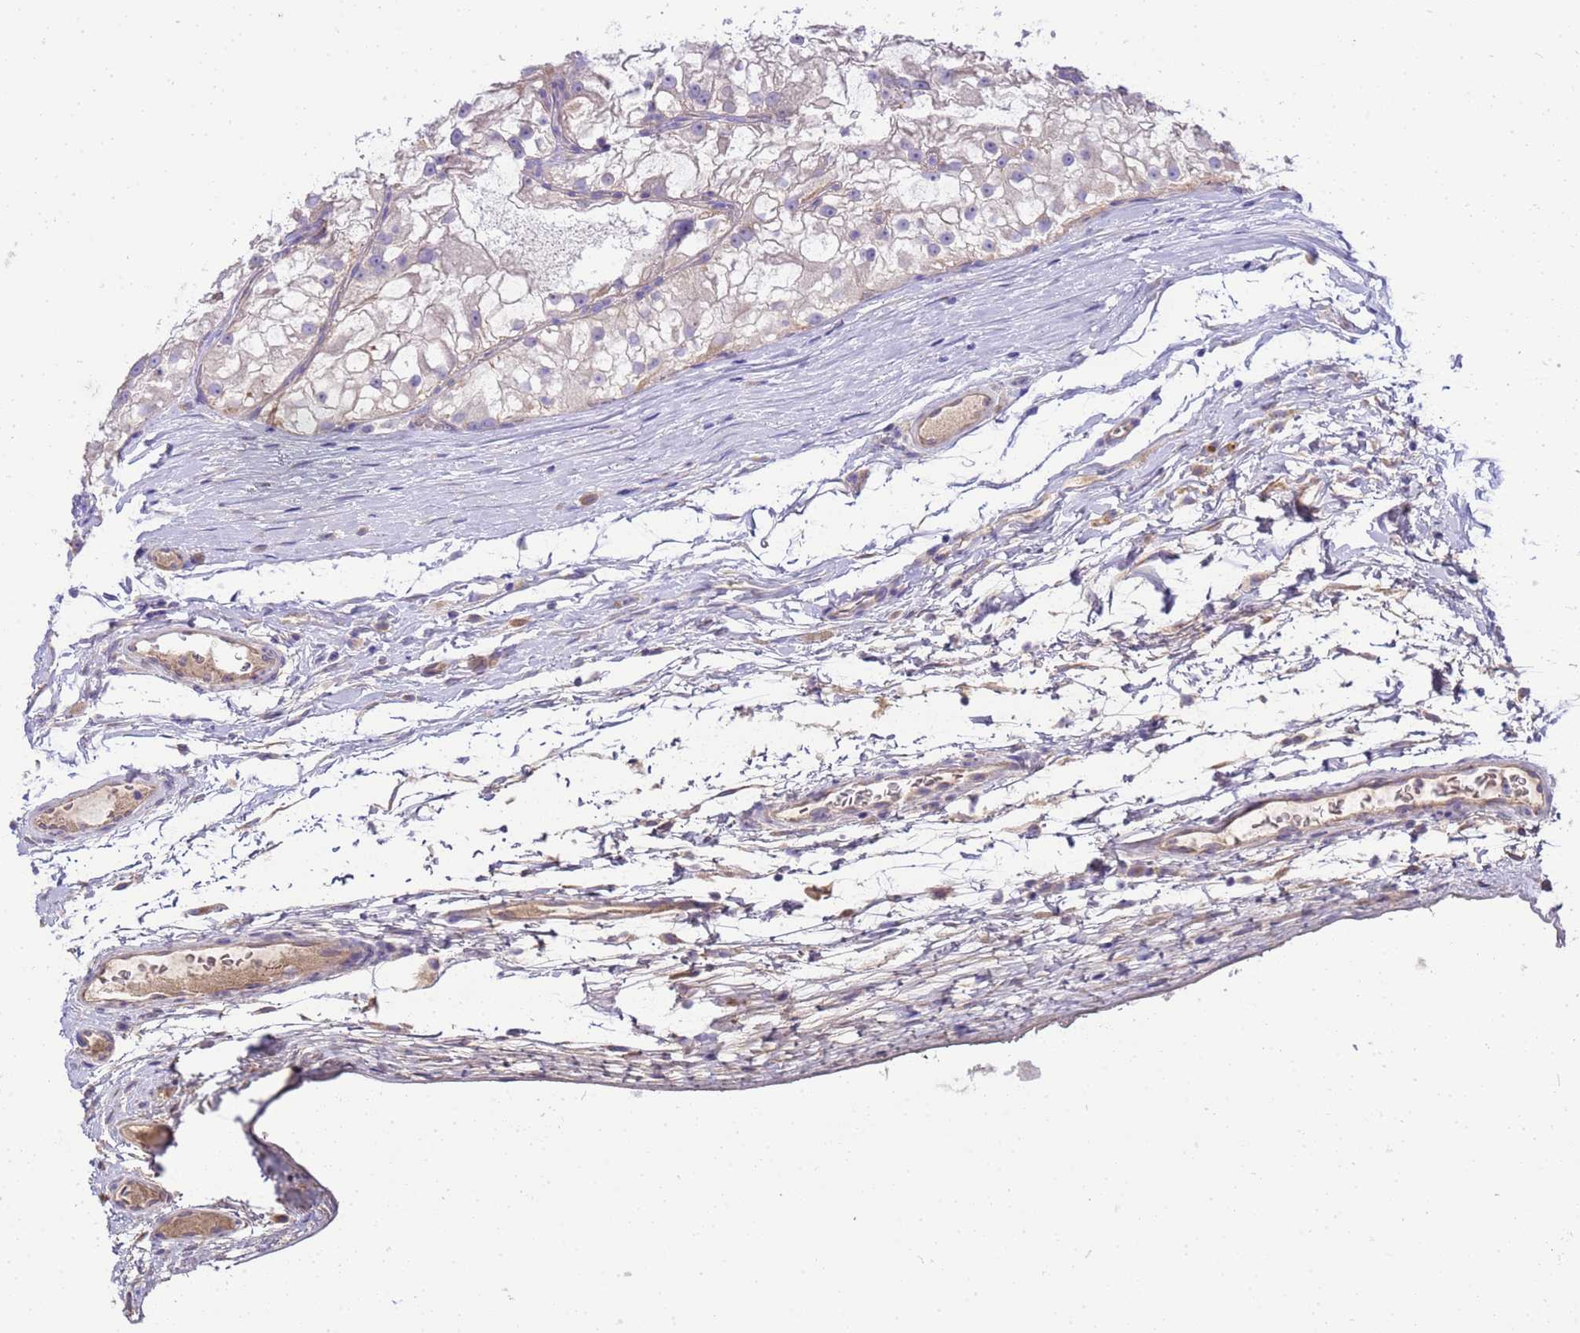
{"staining": {"intensity": "weak", "quantity": "<25%", "location": "cytoplasmic/membranous"}, "tissue": "renal cancer", "cell_type": "Tumor cells", "image_type": "cancer", "snomed": [{"axis": "morphology", "description": "Adenocarcinoma, NOS"}, {"axis": "topography", "description": "Kidney"}], "caption": "Tumor cells show no significant protein expression in renal cancer (adenocarcinoma). (Brightfield microscopy of DAB (3,3'-diaminobenzidine) immunohistochemistry (IHC) at high magnification).", "gene": "RIPPLY2", "patient": {"sex": "female", "age": 72}}